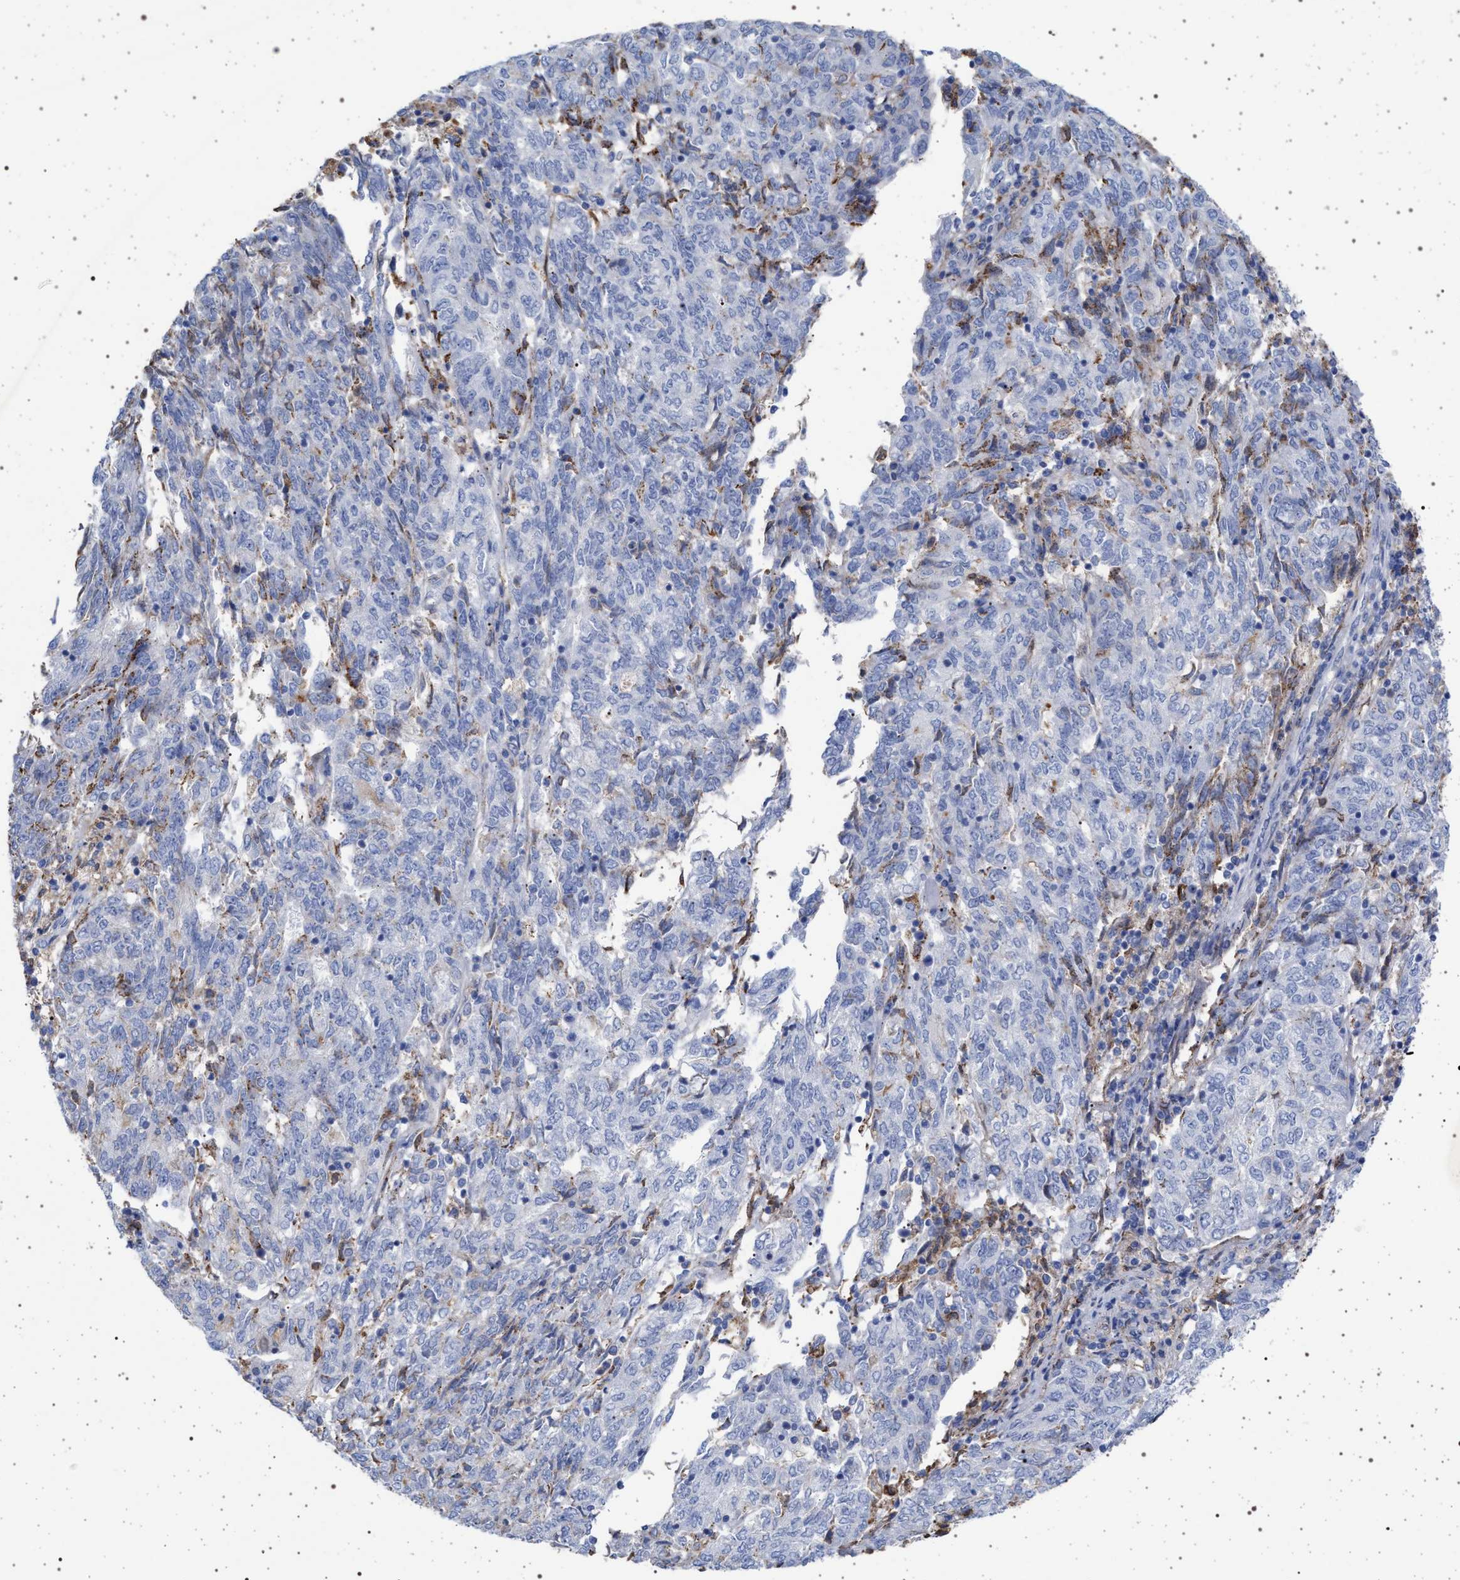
{"staining": {"intensity": "negative", "quantity": "none", "location": "none"}, "tissue": "endometrial cancer", "cell_type": "Tumor cells", "image_type": "cancer", "snomed": [{"axis": "morphology", "description": "Adenocarcinoma, NOS"}, {"axis": "topography", "description": "Endometrium"}], "caption": "DAB (3,3'-diaminobenzidine) immunohistochemical staining of human endometrial adenocarcinoma exhibits no significant staining in tumor cells. (DAB (3,3'-diaminobenzidine) immunohistochemistry (IHC) with hematoxylin counter stain).", "gene": "PLG", "patient": {"sex": "female", "age": 80}}